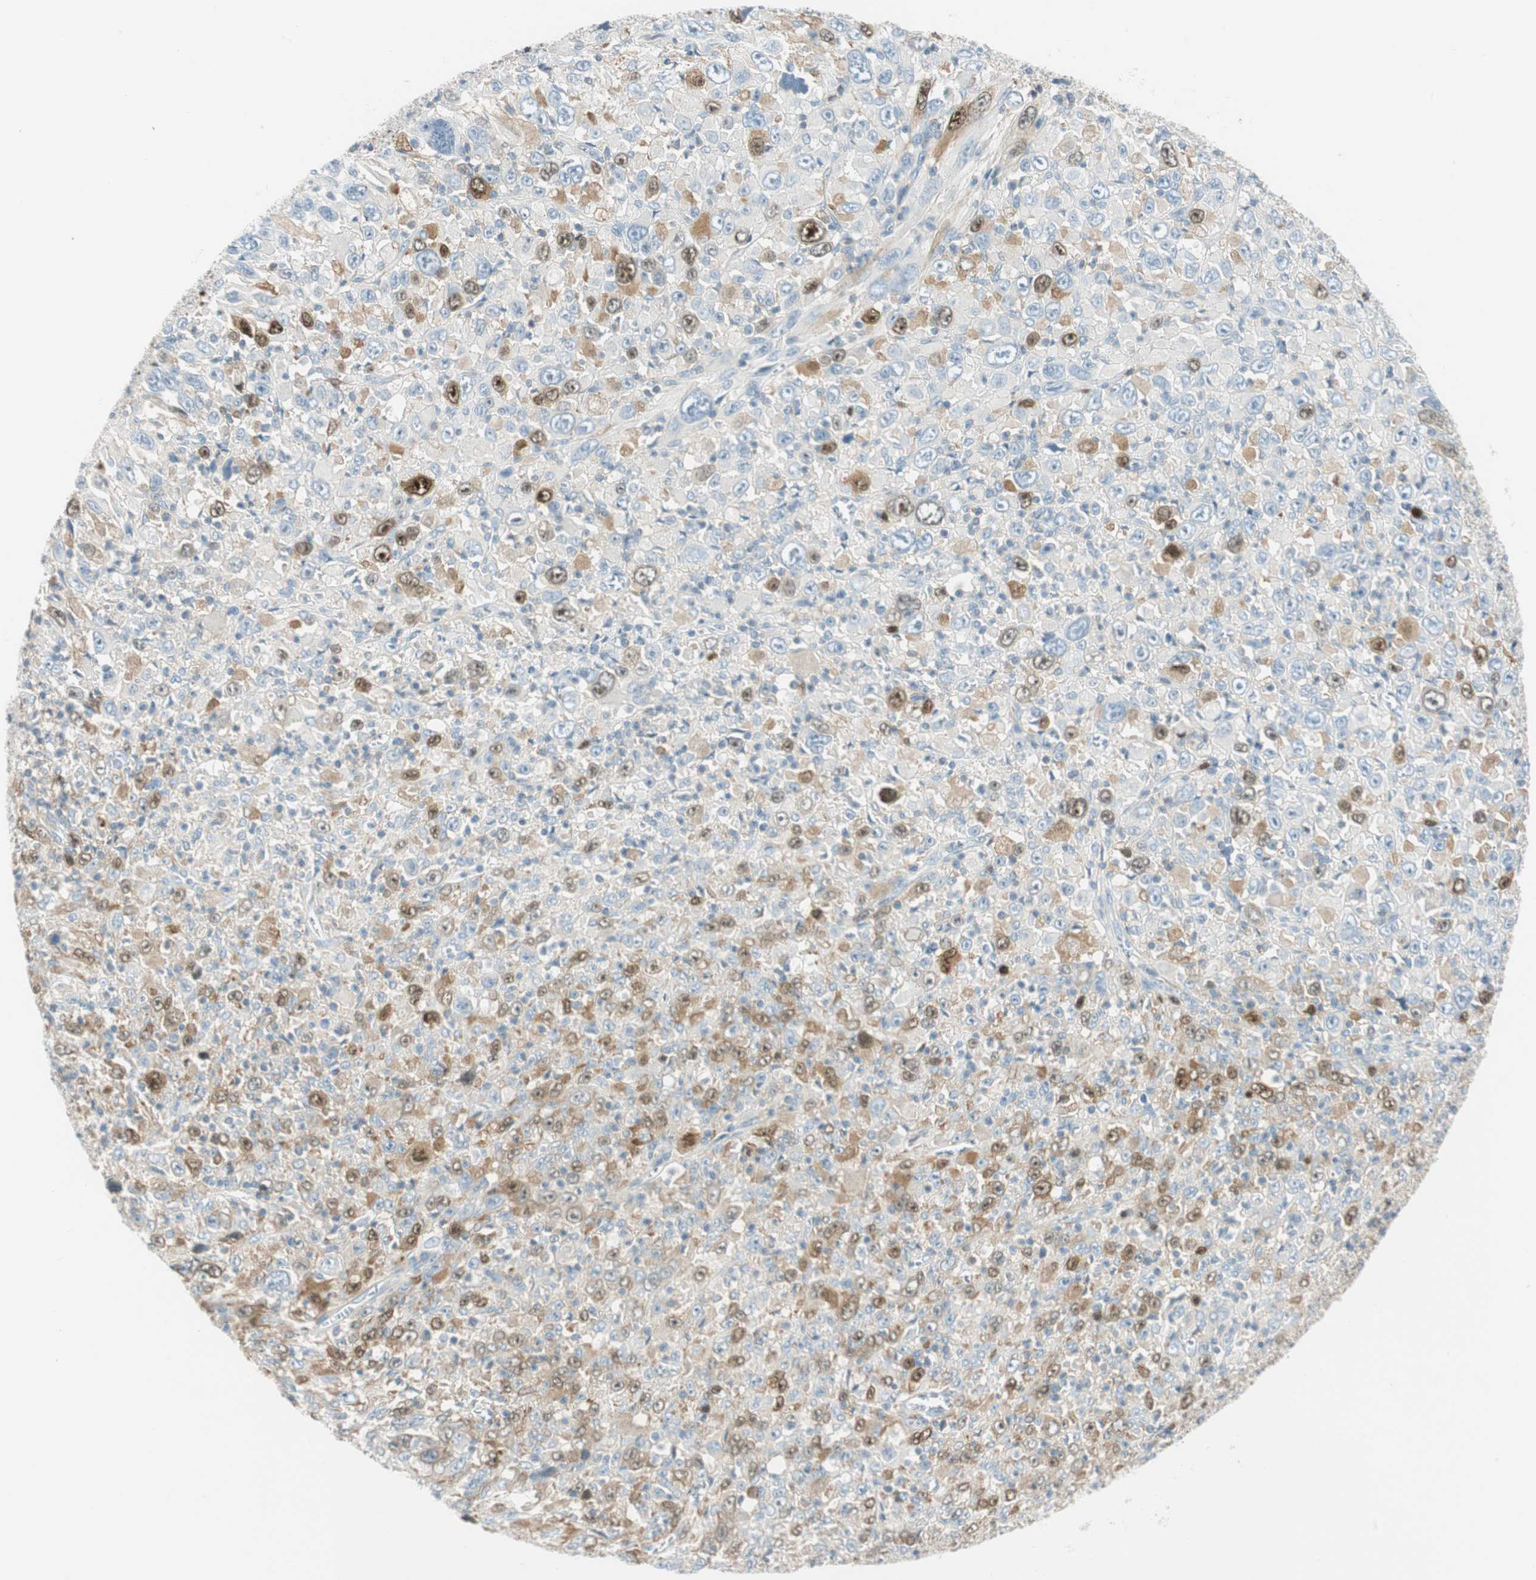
{"staining": {"intensity": "moderate", "quantity": "25%-75%", "location": "cytoplasmic/membranous,nuclear"}, "tissue": "melanoma", "cell_type": "Tumor cells", "image_type": "cancer", "snomed": [{"axis": "morphology", "description": "Malignant melanoma, Metastatic site"}, {"axis": "topography", "description": "Skin"}], "caption": "Brown immunohistochemical staining in human melanoma shows moderate cytoplasmic/membranous and nuclear staining in approximately 25%-75% of tumor cells. (IHC, brightfield microscopy, high magnification).", "gene": "PTTG1", "patient": {"sex": "female", "age": 56}}